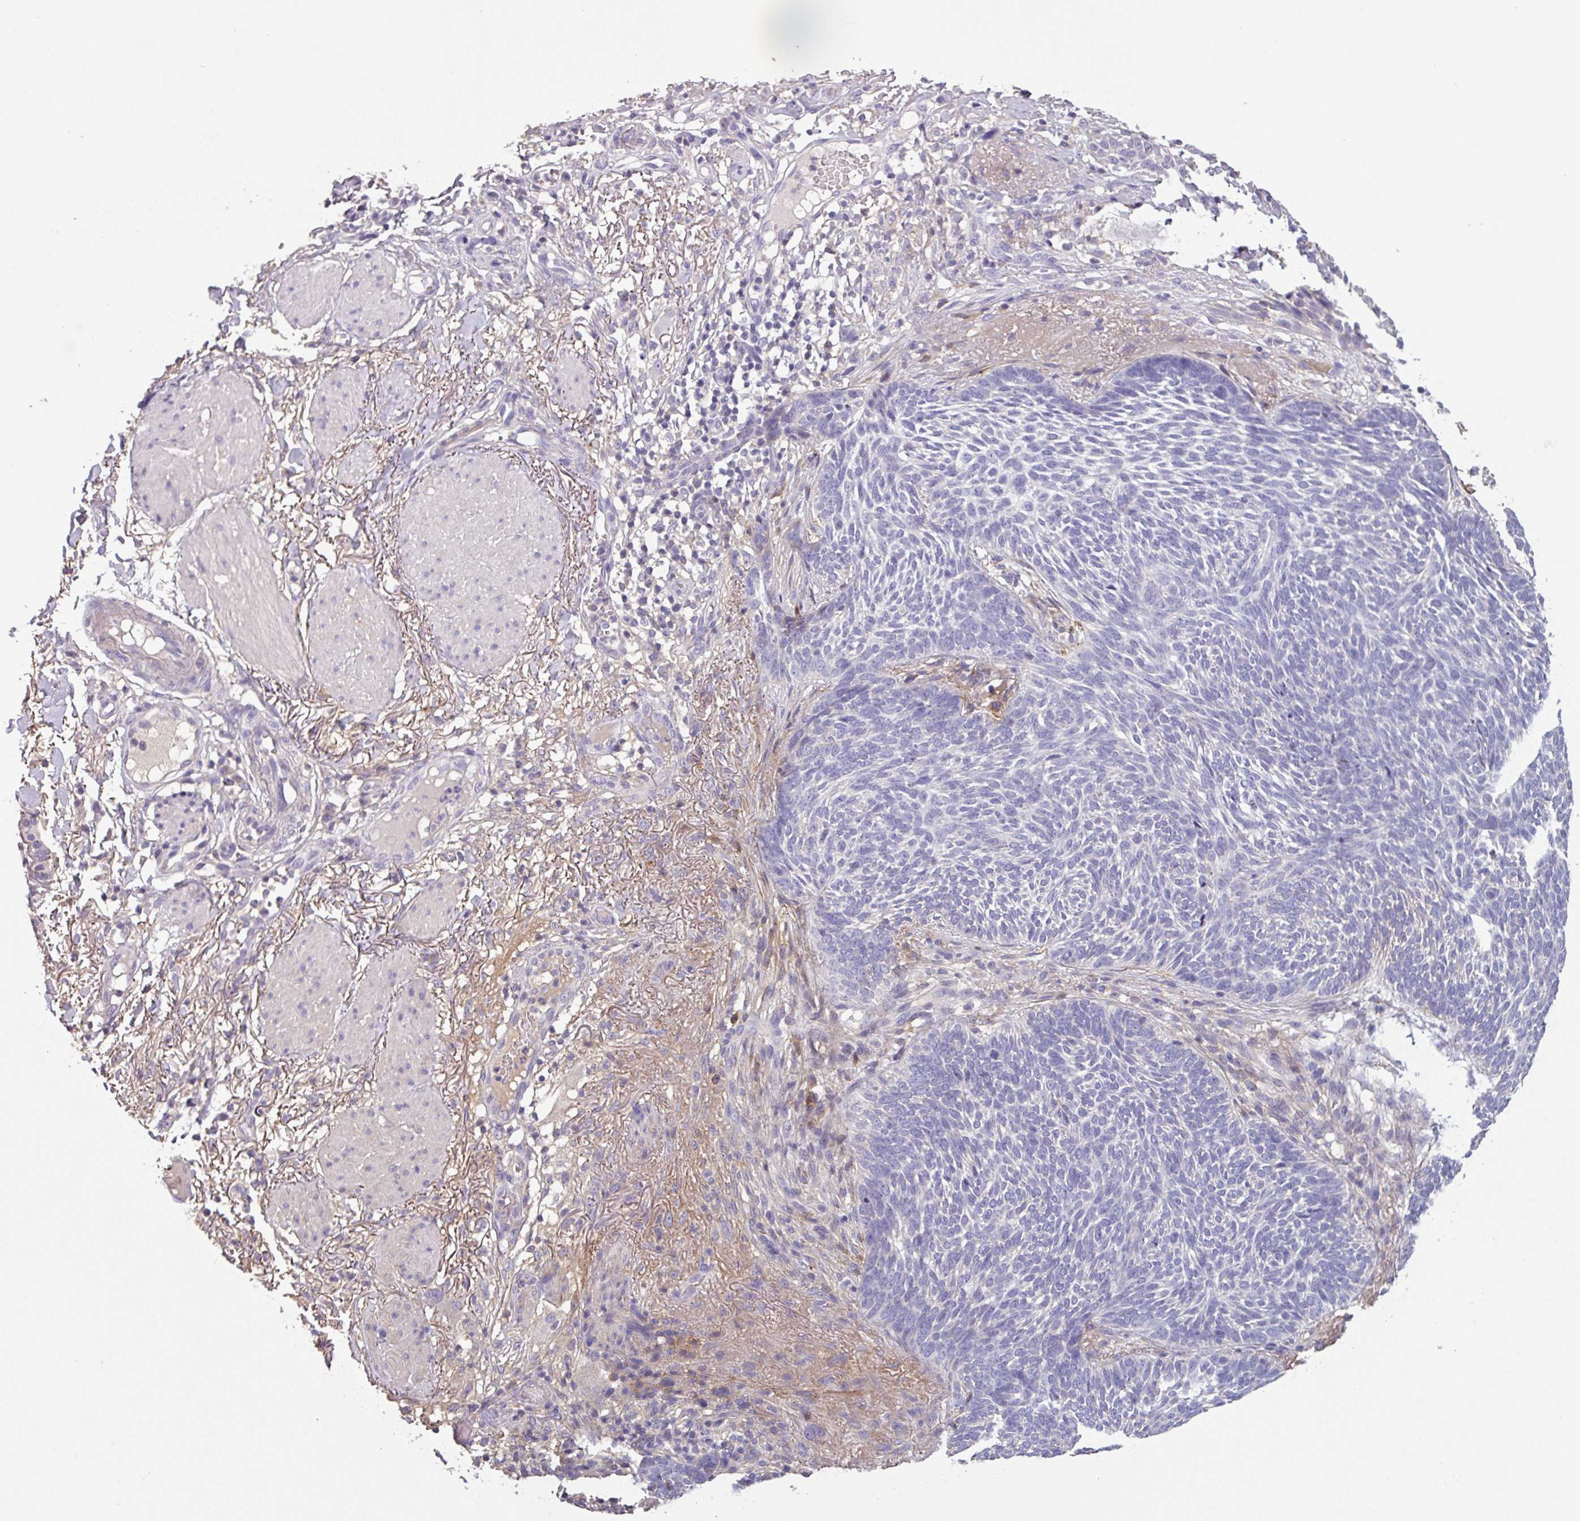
{"staining": {"intensity": "negative", "quantity": "none", "location": "none"}, "tissue": "skin cancer", "cell_type": "Tumor cells", "image_type": "cancer", "snomed": [{"axis": "morphology", "description": "Normal tissue, NOS"}, {"axis": "morphology", "description": "Basal cell carcinoma"}, {"axis": "topography", "description": "Skin"}], "caption": "High magnification brightfield microscopy of skin cancer (basal cell carcinoma) stained with DAB (3,3'-diaminobenzidine) (brown) and counterstained with hematoxylin (blue): tumor cells show no significant staining.", "gene": "ISLR", "patient": {"sex": "male", "age": 64}}